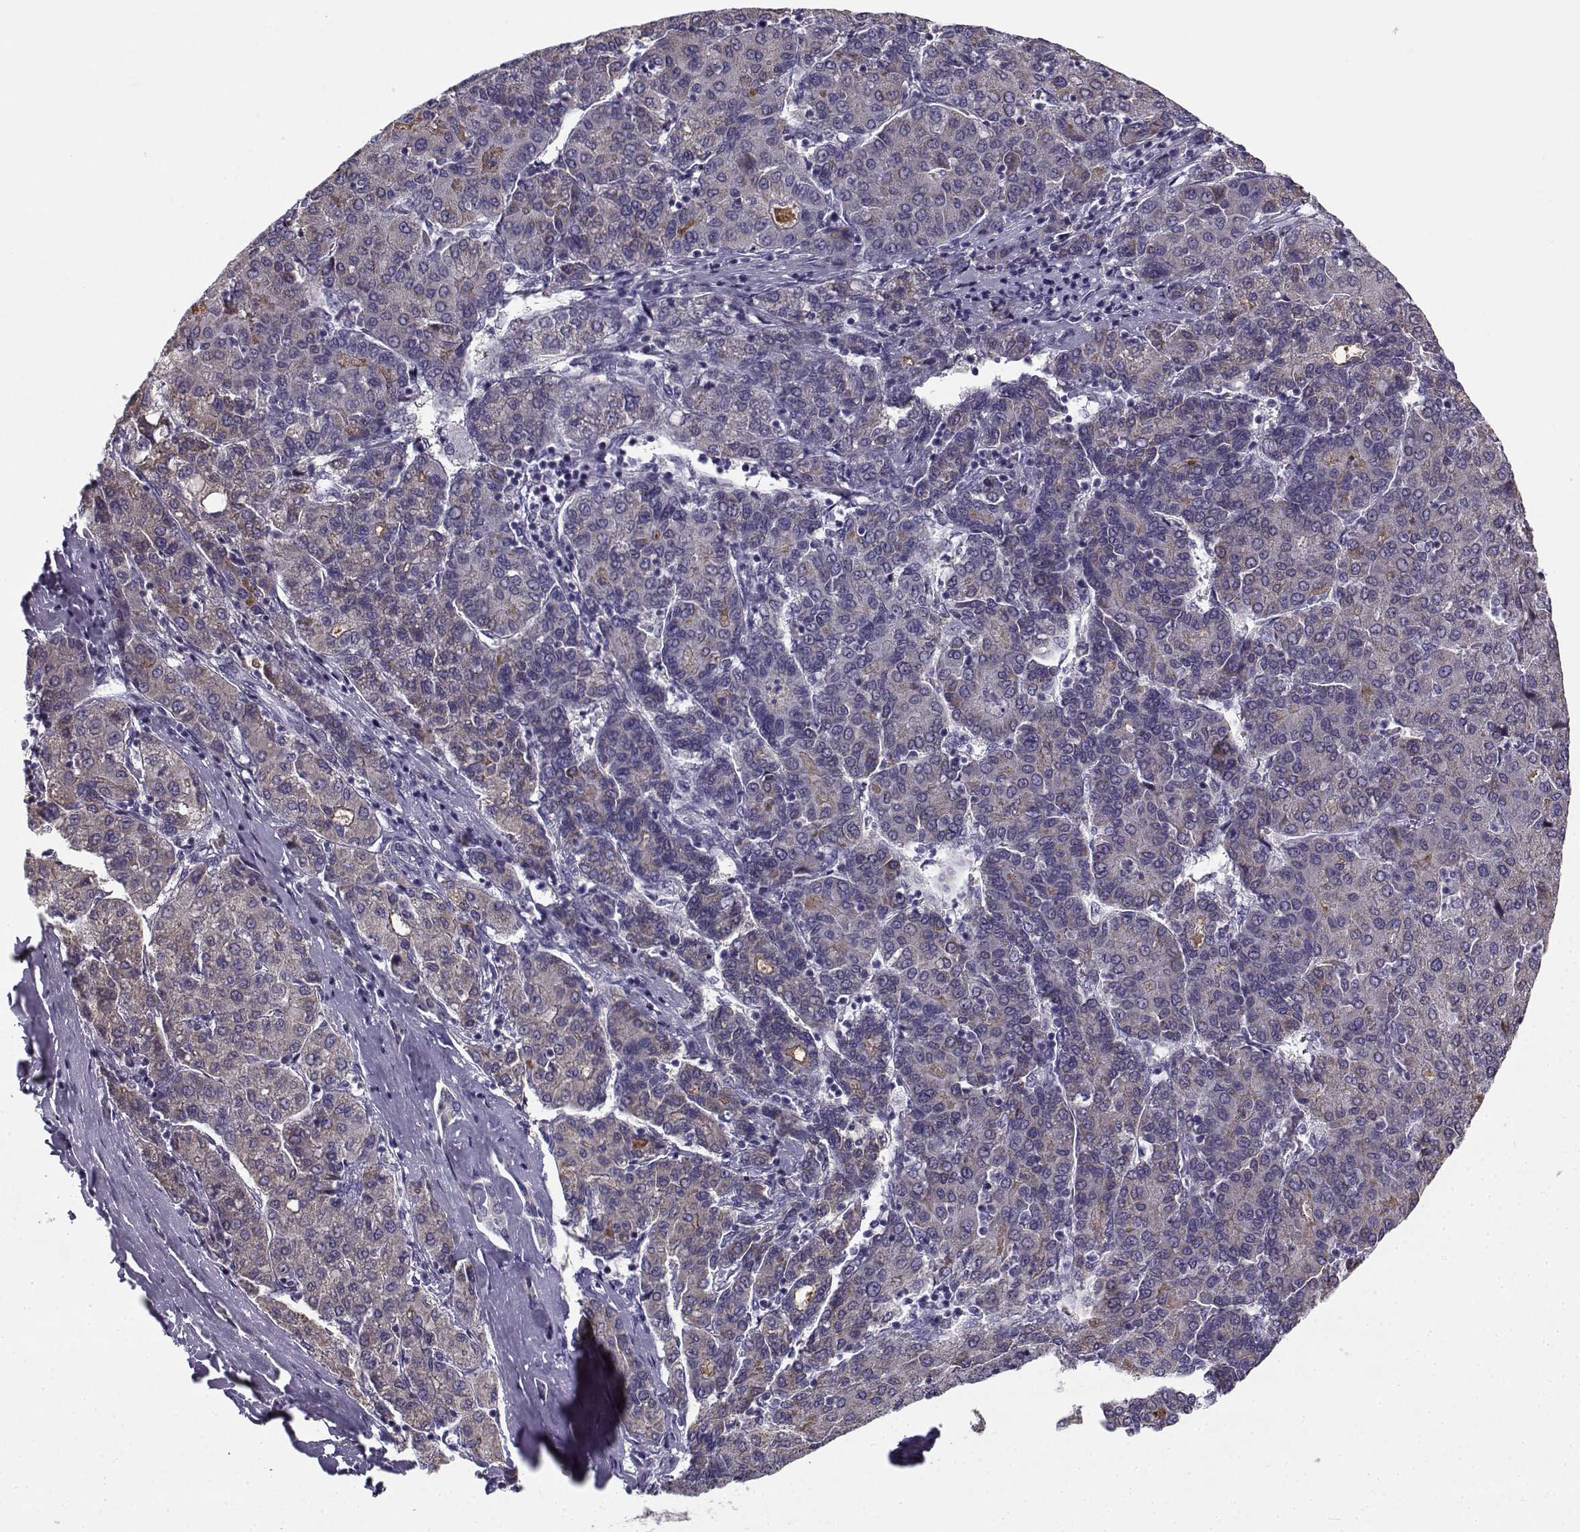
{"staining": {"intensity": "weak", "quantity": "<25%", "location": "cytoplasmic/membranous"}, "tissue": "liver cancer", "cell_type": "Tumor cells", "image_type": "cancer", "snomed": [{"axis": "morphology", "description": "Carcinoma, Hepatocellular, NOS"}, {"axis": "topography", "description": "Liver"}], "caption": "A high-resolution image shows IHC staining of liver cancer (hepatocellular carcinoma), which exhibits no significant staining in tumor cells.", "gene": "CREB3L3", "patient": {"sex": "male", "age": 65}}